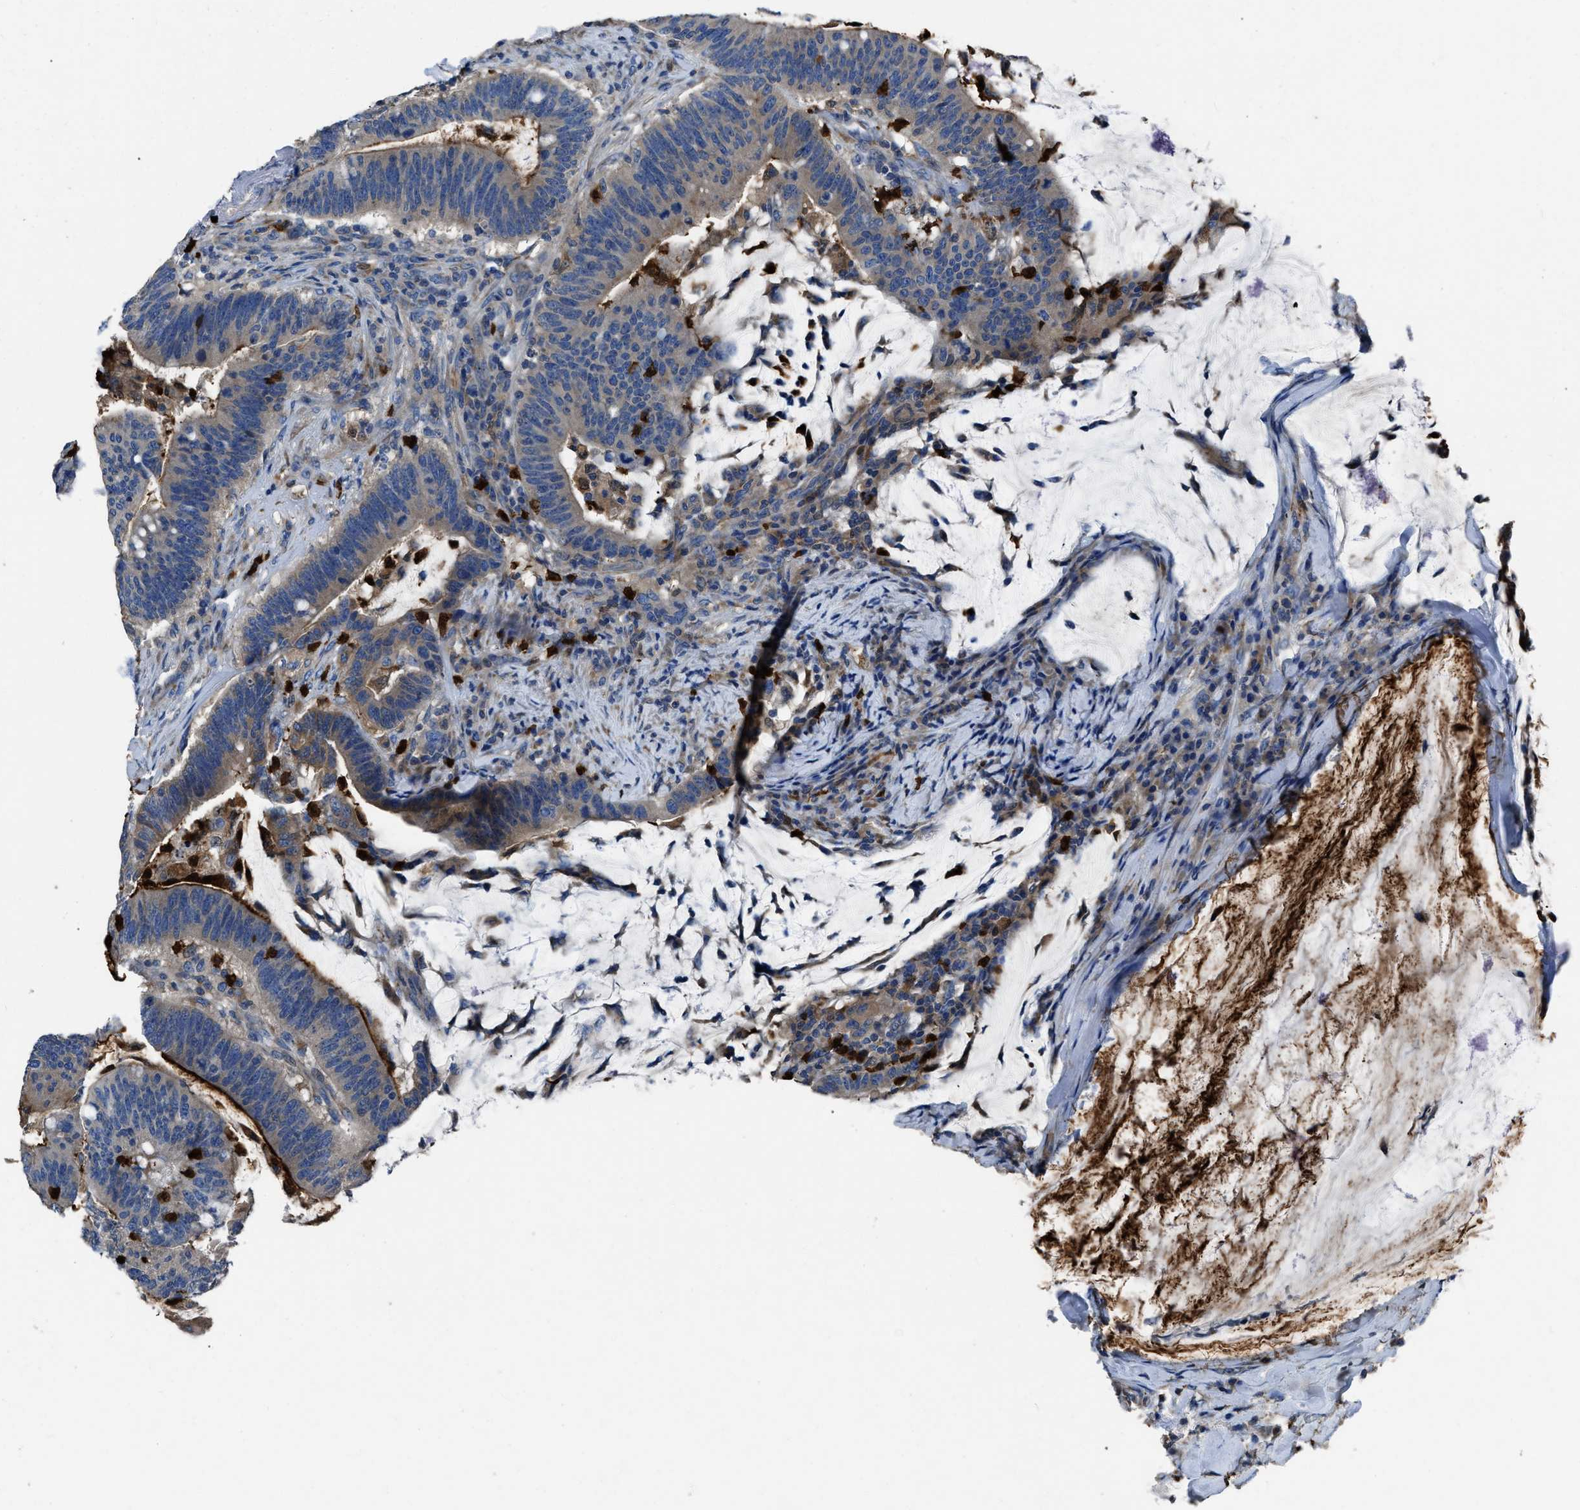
{"staining": {"intensity": "negative", "quantity": "none", "location": "none"}, "tissue": "colorectal cancer", "cell_type": "Tumor cells", "image_type": "cancer", "snomed": [{"axis": "morphology", "description": "Normal tissue, NOS"}, {"axis": "morphology", "description": "Adenocarcinoma, NOS"}, {"axis": "topography", "description": "Colon"}], "caption": "IHC of human colorectal adenocarcinoma reveals no positivity in tumor cells.", "gene": "ANGPT1", "patient": {"sex": "female", "age": 66}}